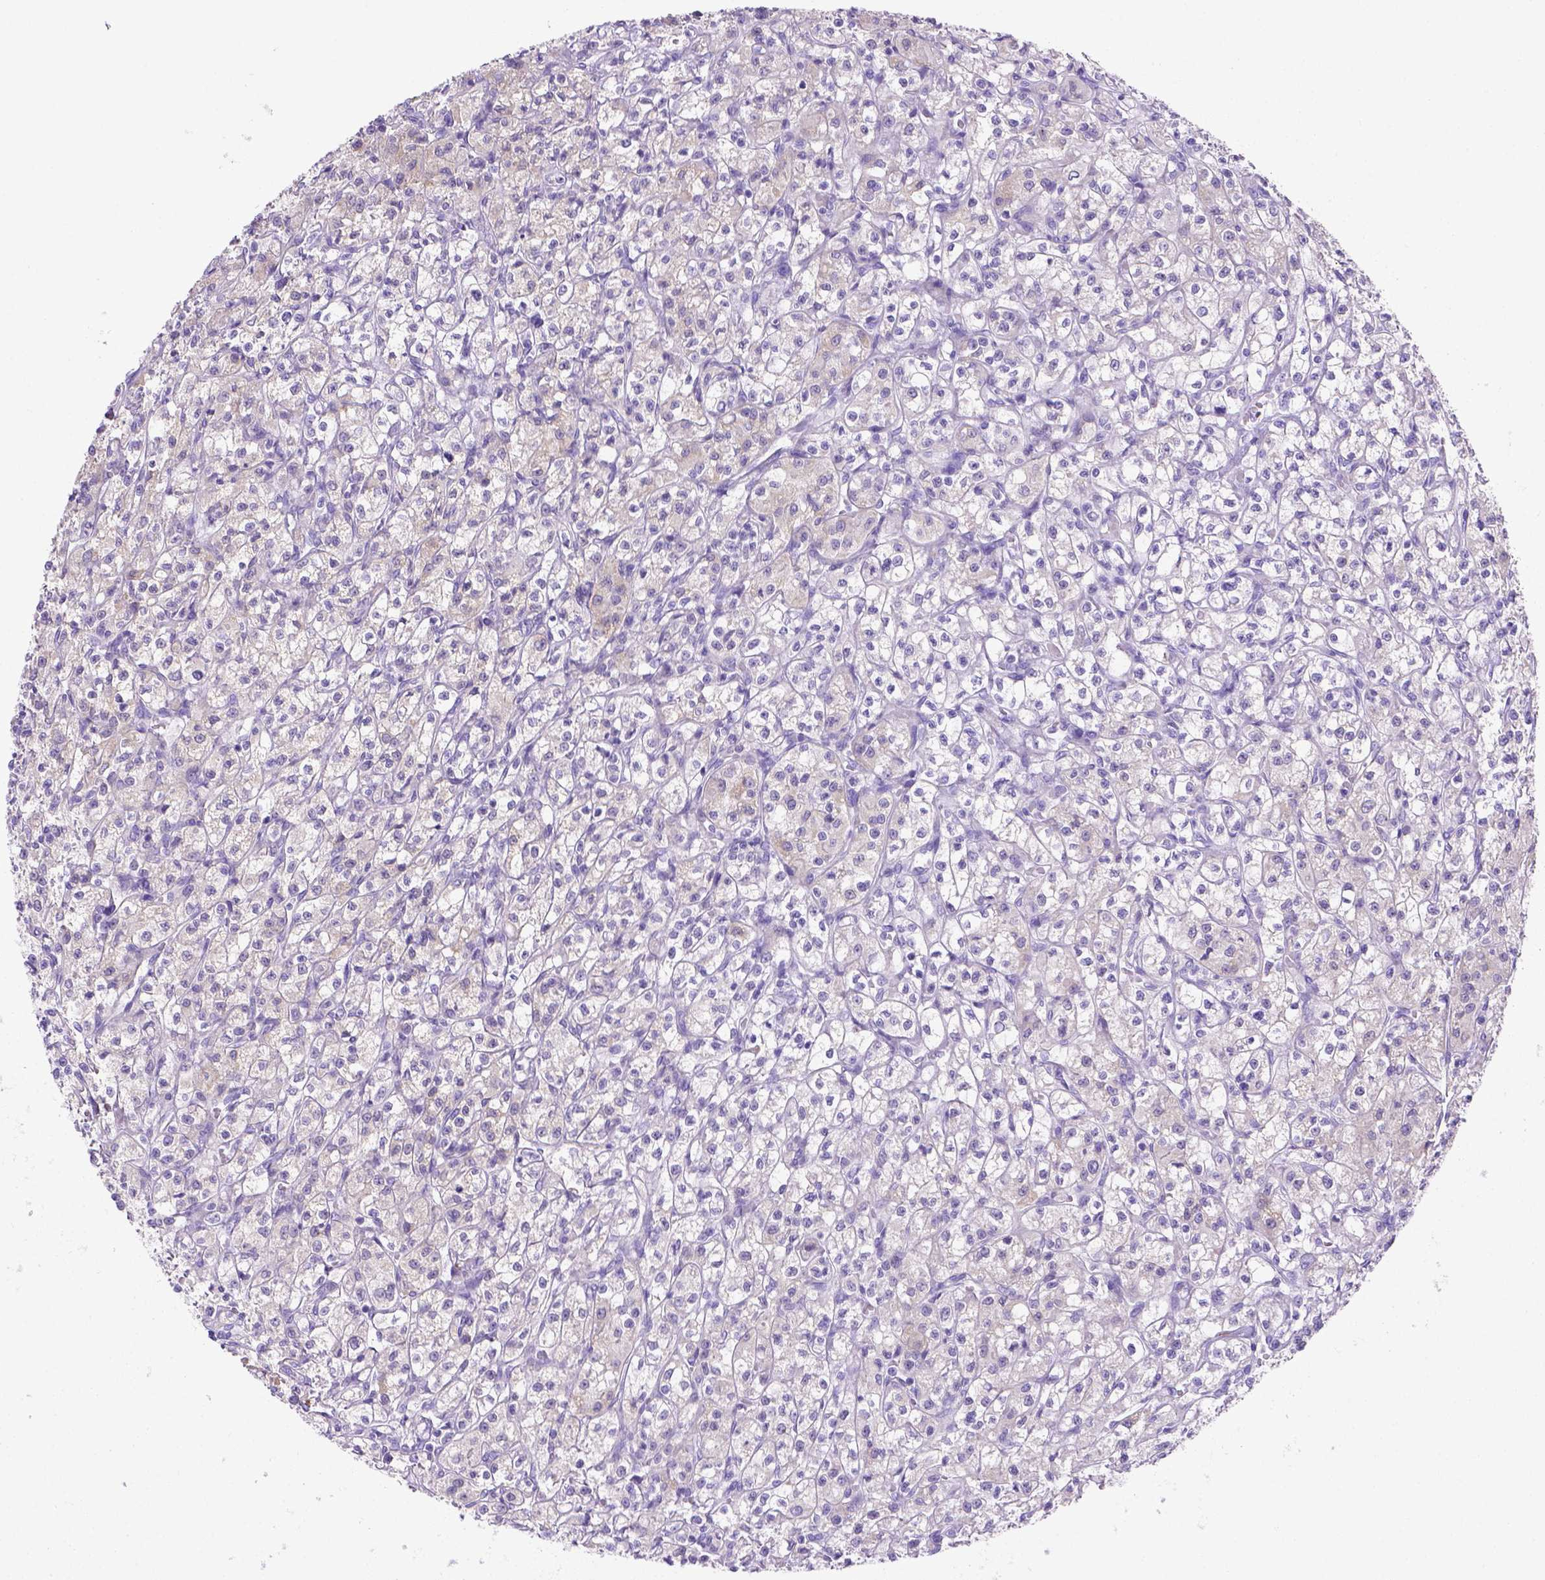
{"staining": {"intensity": "negative", "quantity": "none", "location": "none"}, "tissue": "renal cancer", "cell_type": "Tumor cells", "image_type": "cancer", "snomed": [{"axis": "morphology", "description": "Adenocarcinoma, NOS"}, {"axis": "topography", "description": "Kidney"}], "caption": "Immunohistochemical staining of human renal cancer displays no significant positivity in tumor cells. Brightfield microscopy of immunohistochemistry (IHC) stained with DAB (3,3'-diaminobenzidine) (brown) and hematoxylin (blue), captured at high magnification.", "gene": "SIRPD", "patient": {"sex": "female", "age": 70}}